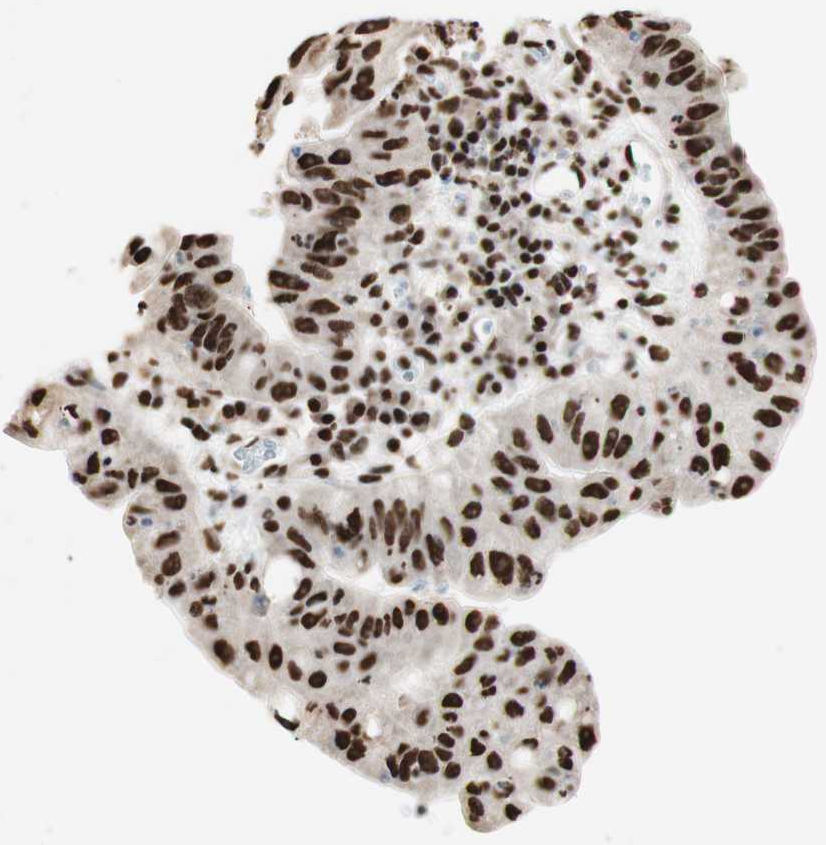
{"staining": {"intensity": "strong", "quantity": ">75%", "location": "nuclear"}, "tissue": "stomach cancer", "cell_type": "Tumor cells", "image_type": "cancer", "snomed": [{"axis": "morphology", "description": "Adenocarcinoma, NOS"}, {"axis": "topography", "description": "Stomach"}], "caption": "Approximately >75% of tumor cells in stomach cancer (adenocarcinoma) demonstrate strong nuclear protein positivity as visualized by brown immunohistochemical staining.", "gene": "HNRNPA2B1", "patient": {"sex": "male", "age": 59}}